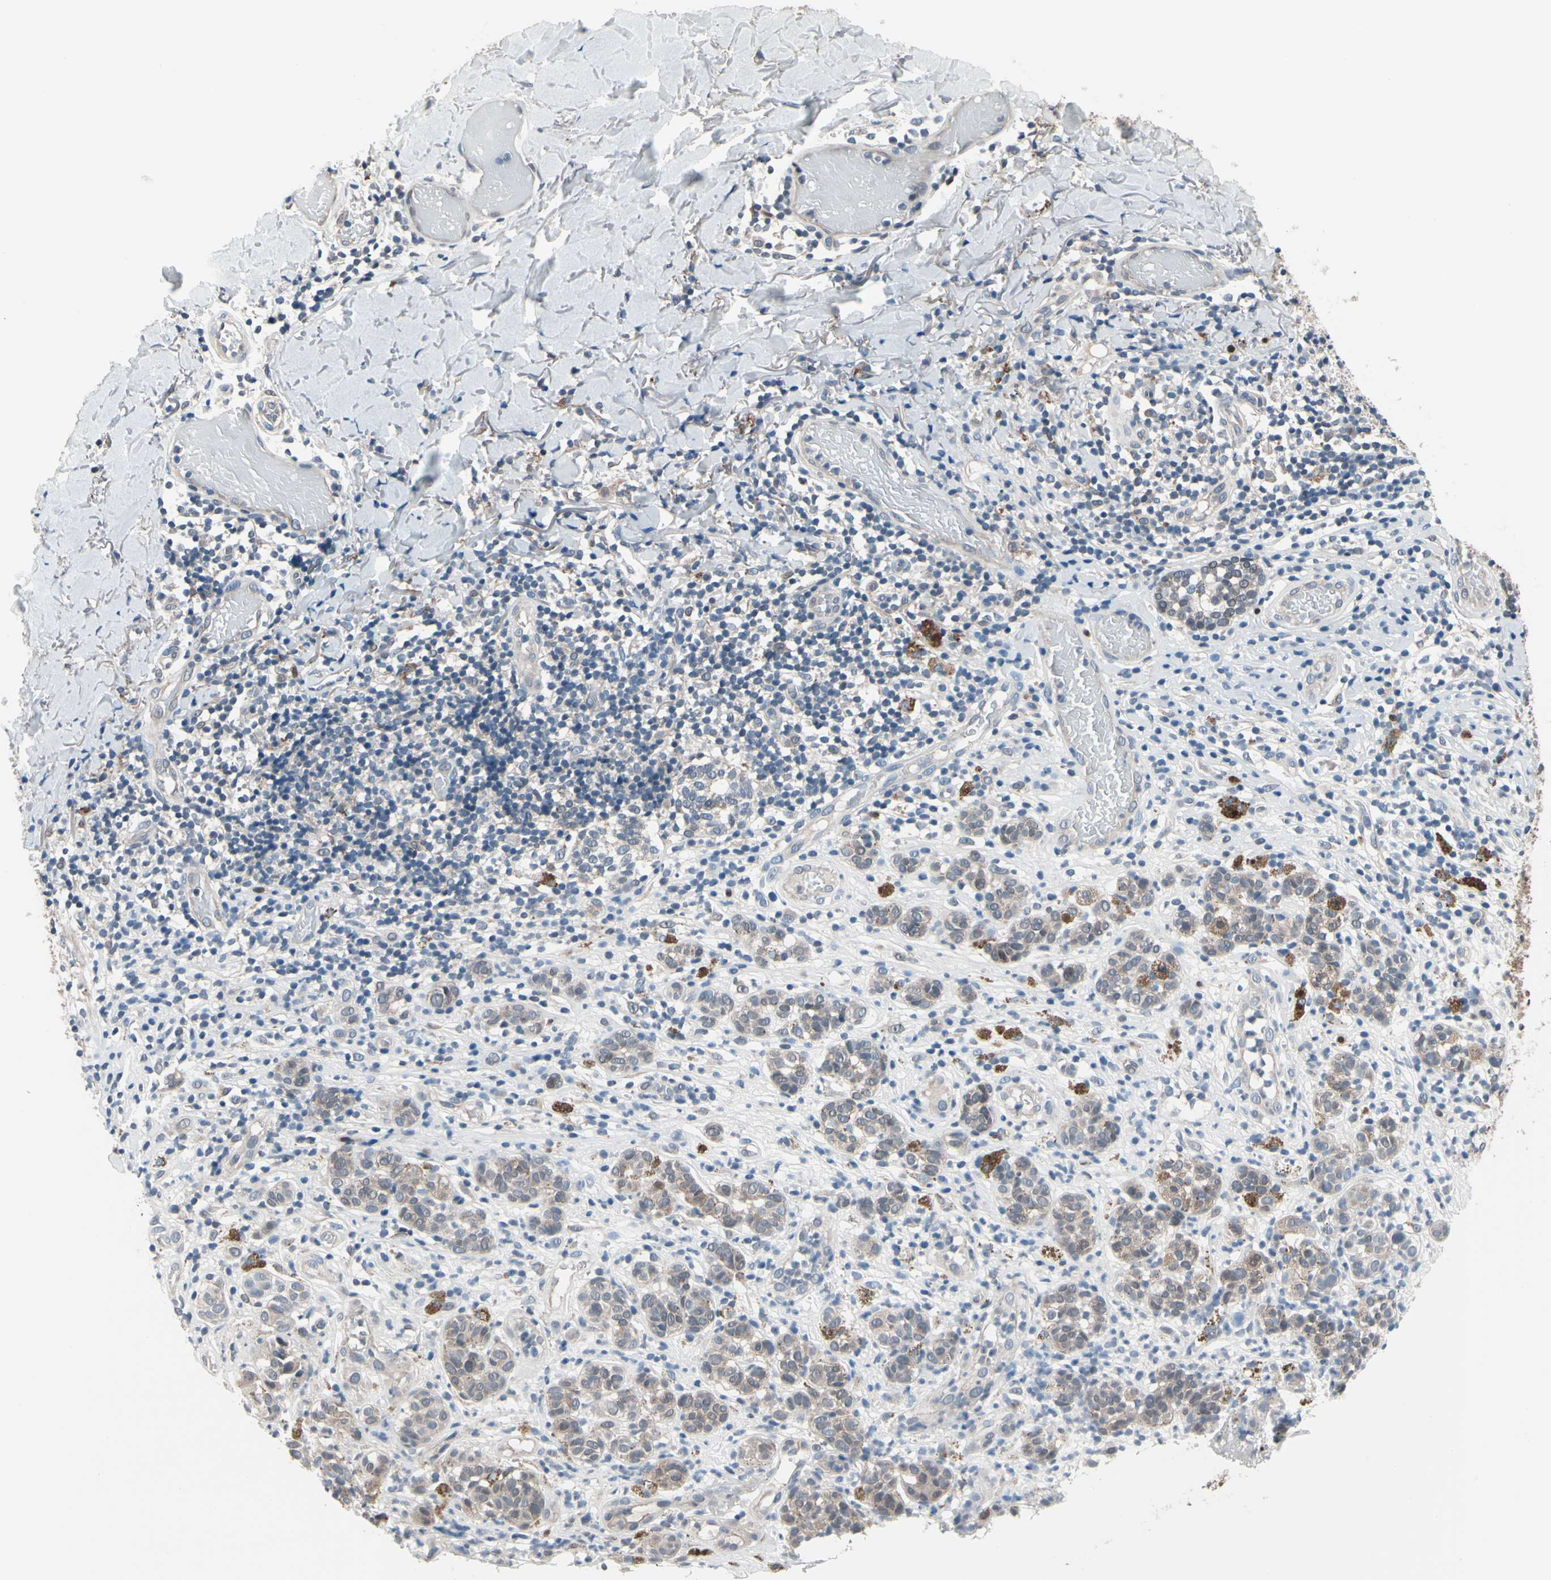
{"staining": {"intensity": "weak", "quantity": ">75%", "location": "cytoplasmic/membranous"}, "tissue": "melanoma", "cell_type": "Tumor cells", "image_type": "cancer", "snomed": [{"axis": "morphology", "description": "Malignant melanoma, NOS"}, {"axis": "topography", "description": "Skin"}], "caption": "Melanoma stained with a brown dye exhibits weak cytoplasmic/membranous positive staining in approximately >75% of tumor cells.", "gene": "PRDX6", "patient": {"sex": "male", "age": 64}}